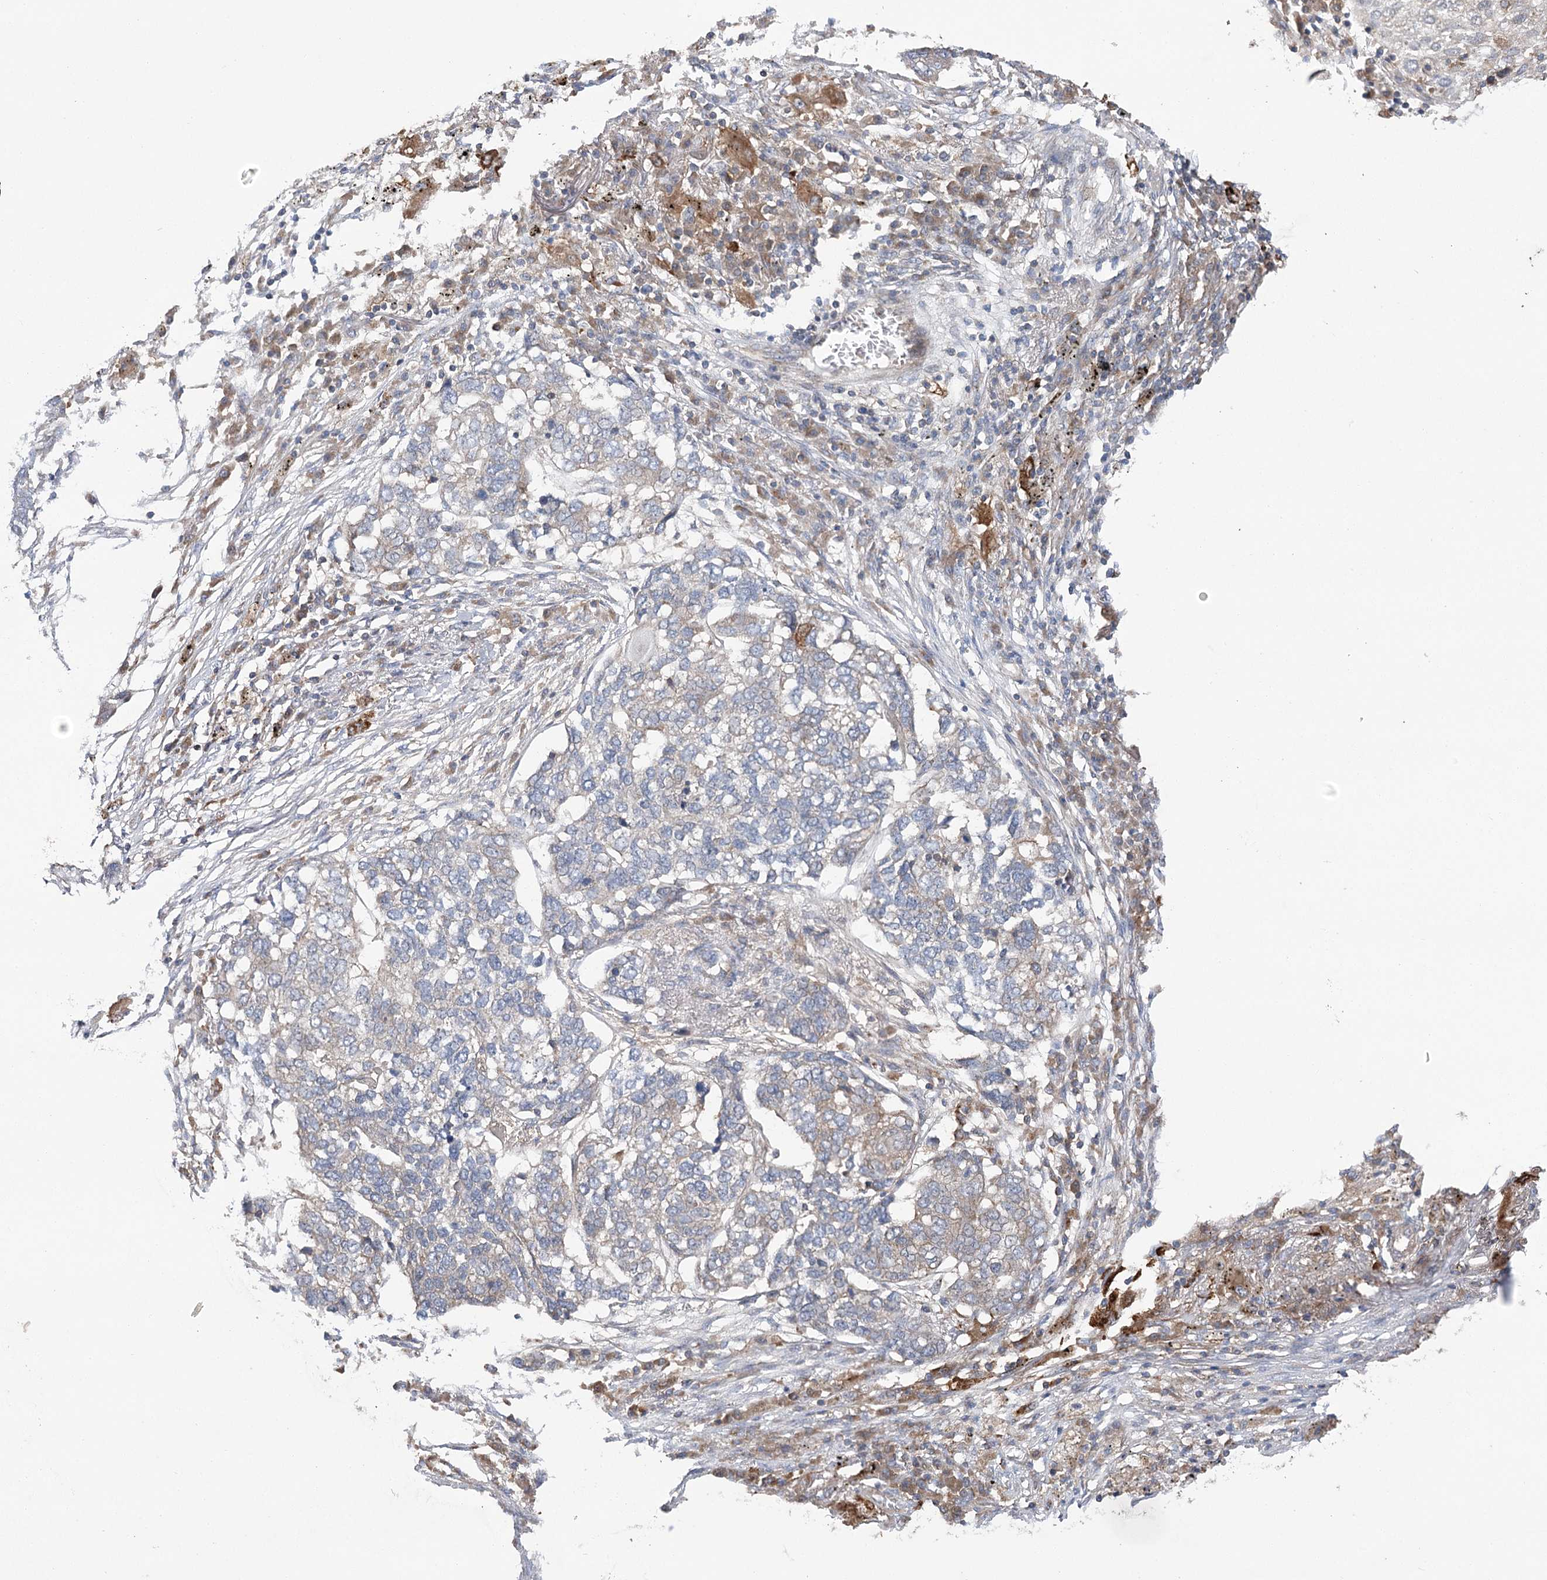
{"staining": {"intensity": "negative", "quantity": "none", "location": "none"}, "tissue": "lung cancer", "cell_type": "Tumor cells", "image_type": "cancer", "snomed": [{"axis": "morphology", "description": "Squamous cell carcinoma, NOS"}, {"axis": "topography", "description": "Lung"}], "caption": "This photomicrograph is of lung squamous cell carcinoma stained with immunohistochemistry to label a protein in brown with the nuclei are counter-stained blue. There is no staining in tumor cells. The staining is performed using DAB brown chromogen with nuclei counter-stained in using hematoxylin.", "gene": "VPS37B", "patient": {"sex": "female", "age": 63}}